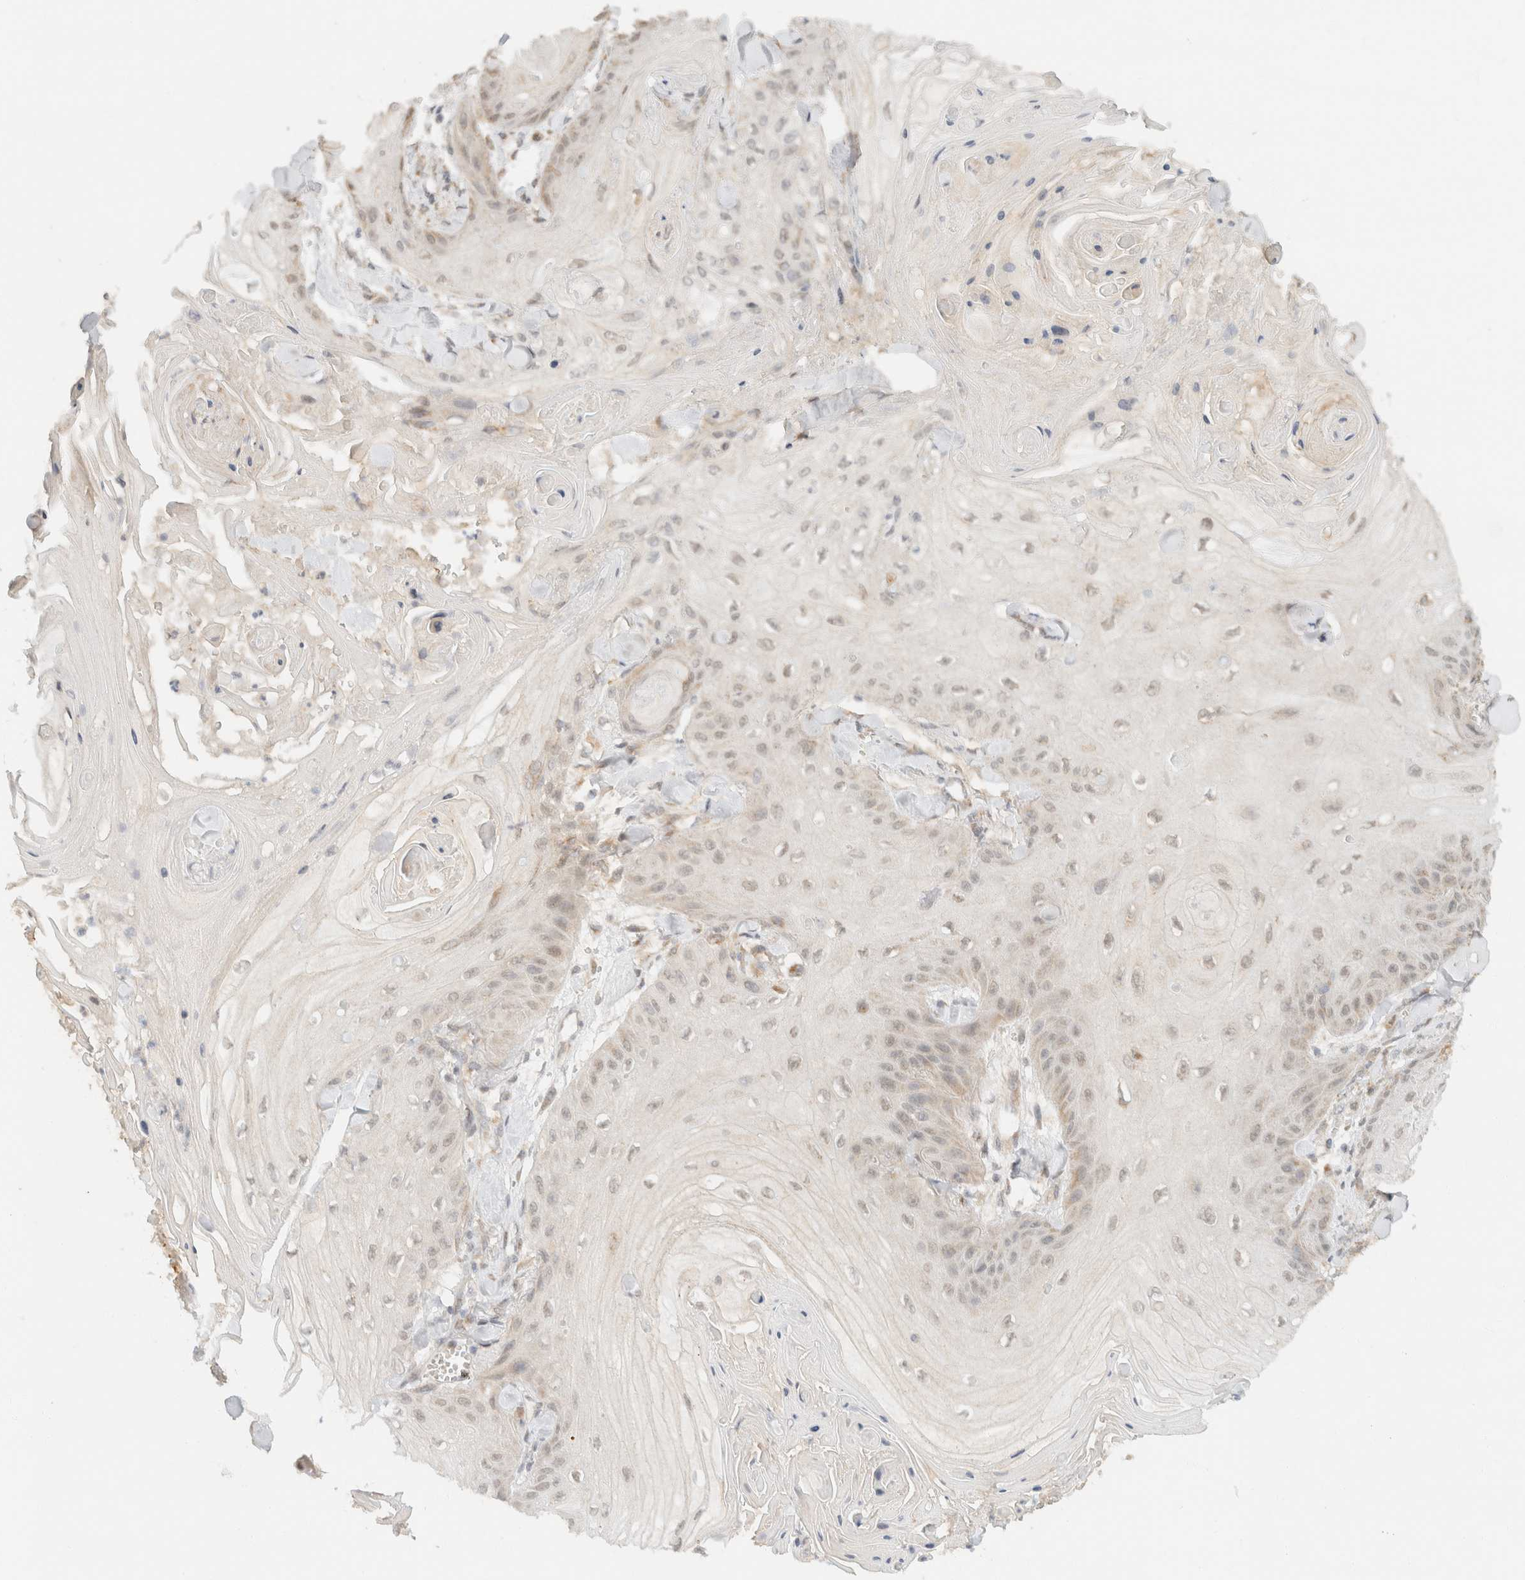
{"staining": {"intensity": "weak", "quantity": "<25%", "location": "cytoplasmic/membranous"}, "tissue": "skin cancer", "cell_type": "Tumor cells", "image_type": "cancer", "snomed": [{"axis": "morphology", "description": "Squamous cell carcinoma, NOS"}, {"axis": "topography", "description": "Skin"}], "caption": "DAB (3,3'-diaminobenzidine) immunohistochemical staining of human skin squamous cell carcinoma demonstrates no significant expression in tumor cells.", "gene": "TACC1", "patient": {"sex": "male", "age": 74}}